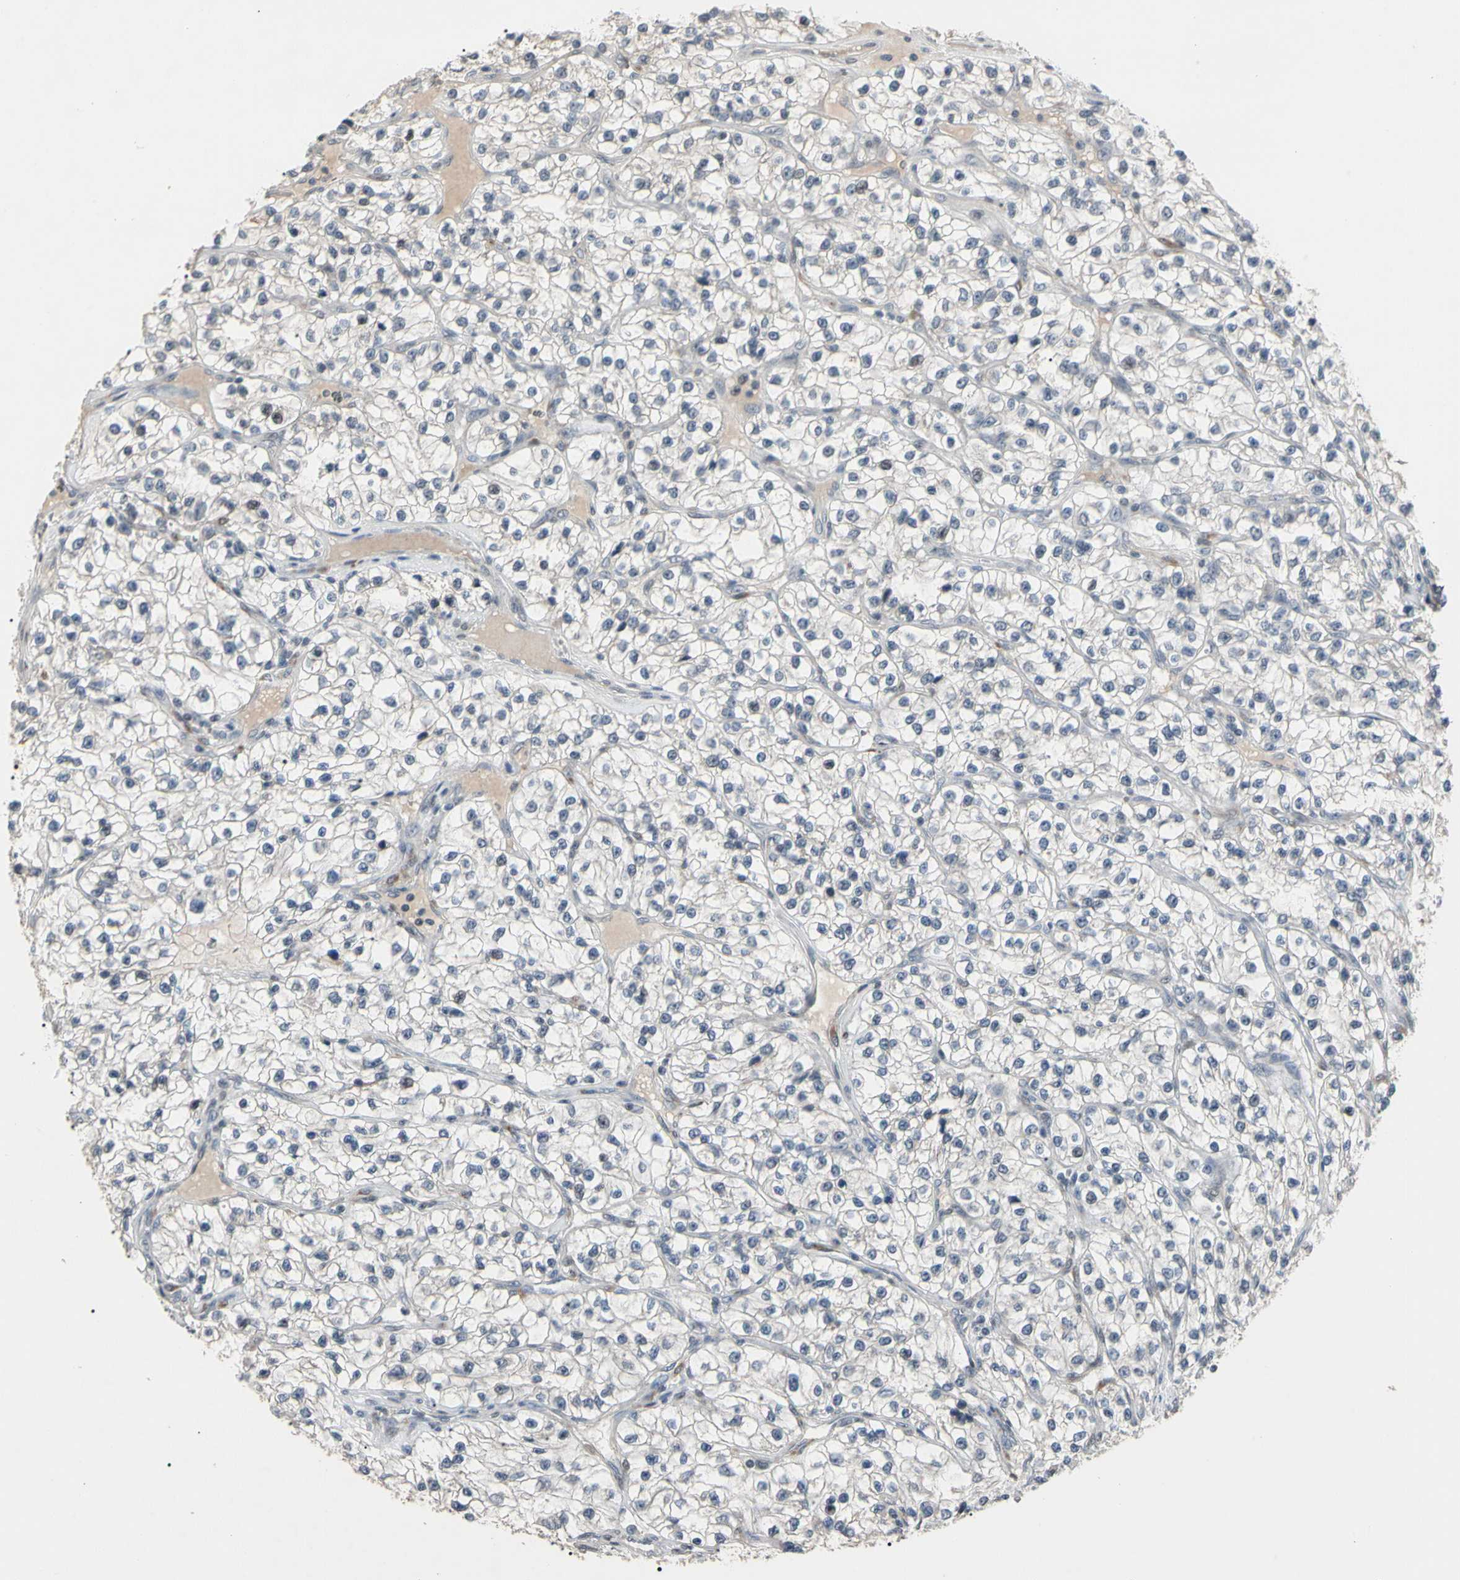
{"staining": {"intensity": "negative", "quantity": "none", "location": "none"}, "tissue": "renal cancer", "cell_type": "Tumor cells", "image_type": "cancer", "snomed": [{"axis": "morphology", "description": "Adenocarcinoma, NOS"}, {"axis": "topography", "description": "Kidney"}], "caption": "Image shows no protein positivity in tumor cells of adenocarcinoma (renal) tissue. The staining was performed using DAB (3,3'-diaminobenzidine) to visualize the protein expression in brown, while the nuclei were stained in blue with hematoxylin (Magnification: 20x).", "gene": "GREM1", "patient": {"sex": "female", "age": 57}}